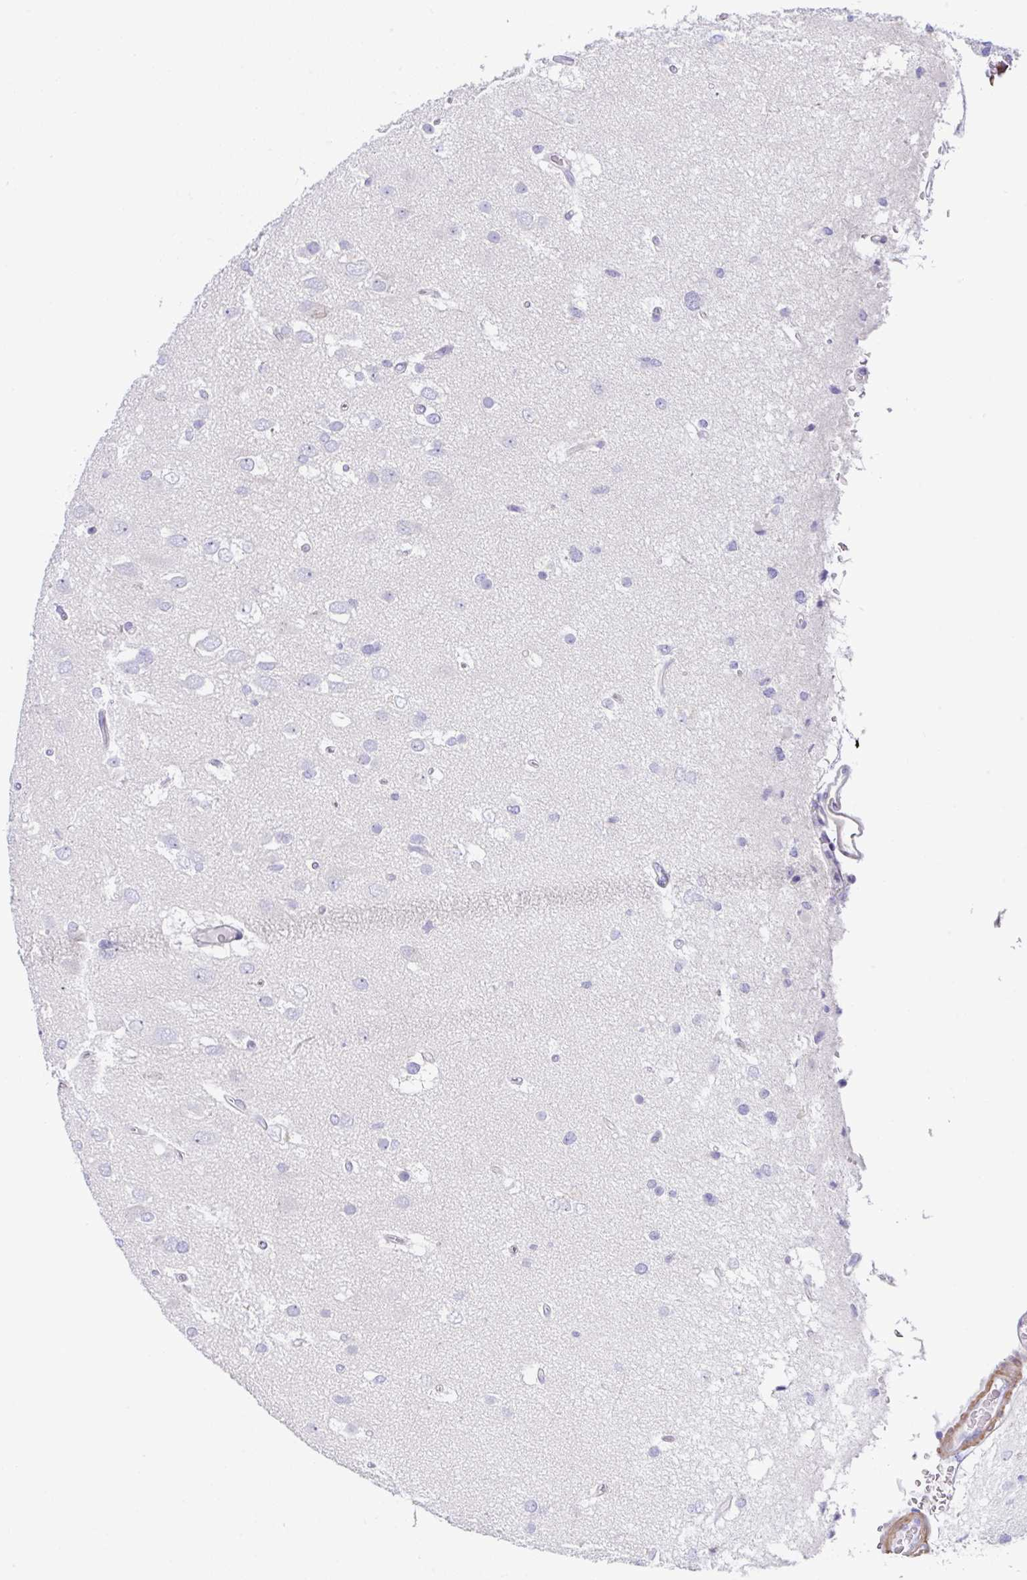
{"staining": {"intensity": "negative", "quantity": "none", "location": "none"}, "tissue": "glioma", "cell_type": "Tumor cells", "image_type": "cancer", "snomed": [{"axis": "morphology", "description": "Glioma, malignant, High grade"}, {"axis": "topography", "description": "Brain"}], "caption": "High-grade glioma (malignant) was stained to show a protein in brown. There is no significant staining in tumor cells.", "gene": "MED11", "patient": {"sex": "male", "age": 53}}